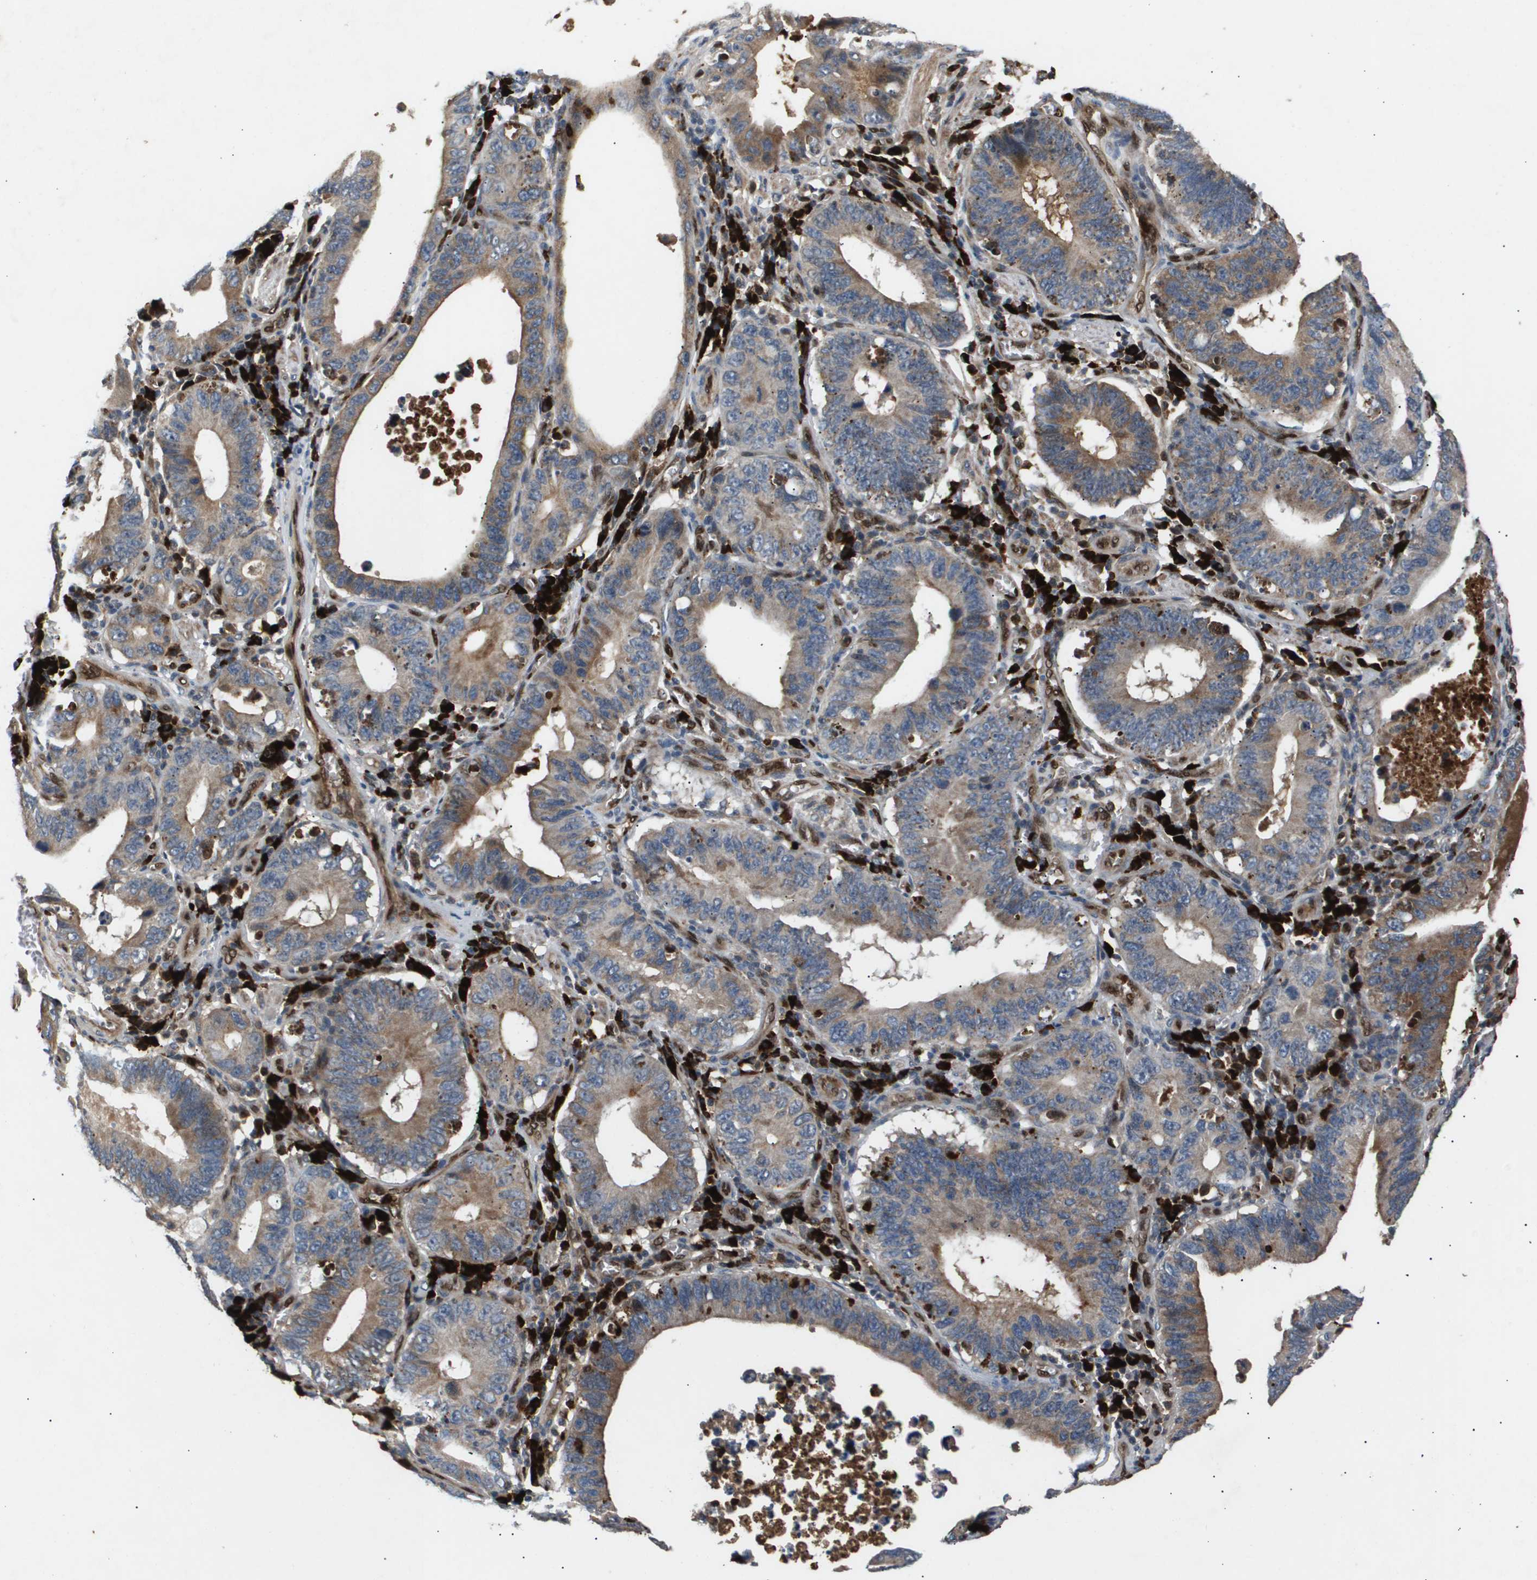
{"staining": {"intensity": "moderate", "quantity": "25%-75%", "location": "cytoplasmic/membranous"}, "tissue": "stomach cancer", "cell_type": "Tumor cells", "image_type": "cancer", "snomed": [{"axis": "morphology", "description": "Adenocarcinoma, NOS"}, {"axis": "topography", "description": "Stomach"}, {"axis": "topography", "description": "Gastric cardia"}], "caption": "Immunohistochemical staining of stomach adenocarcinoma demonstrates moderate cytoplasmic/membranous protein positivity in about 25%-75% of tumor cells.", "gene": "ERG", "patient": {"sex": "male", "age": 59}}